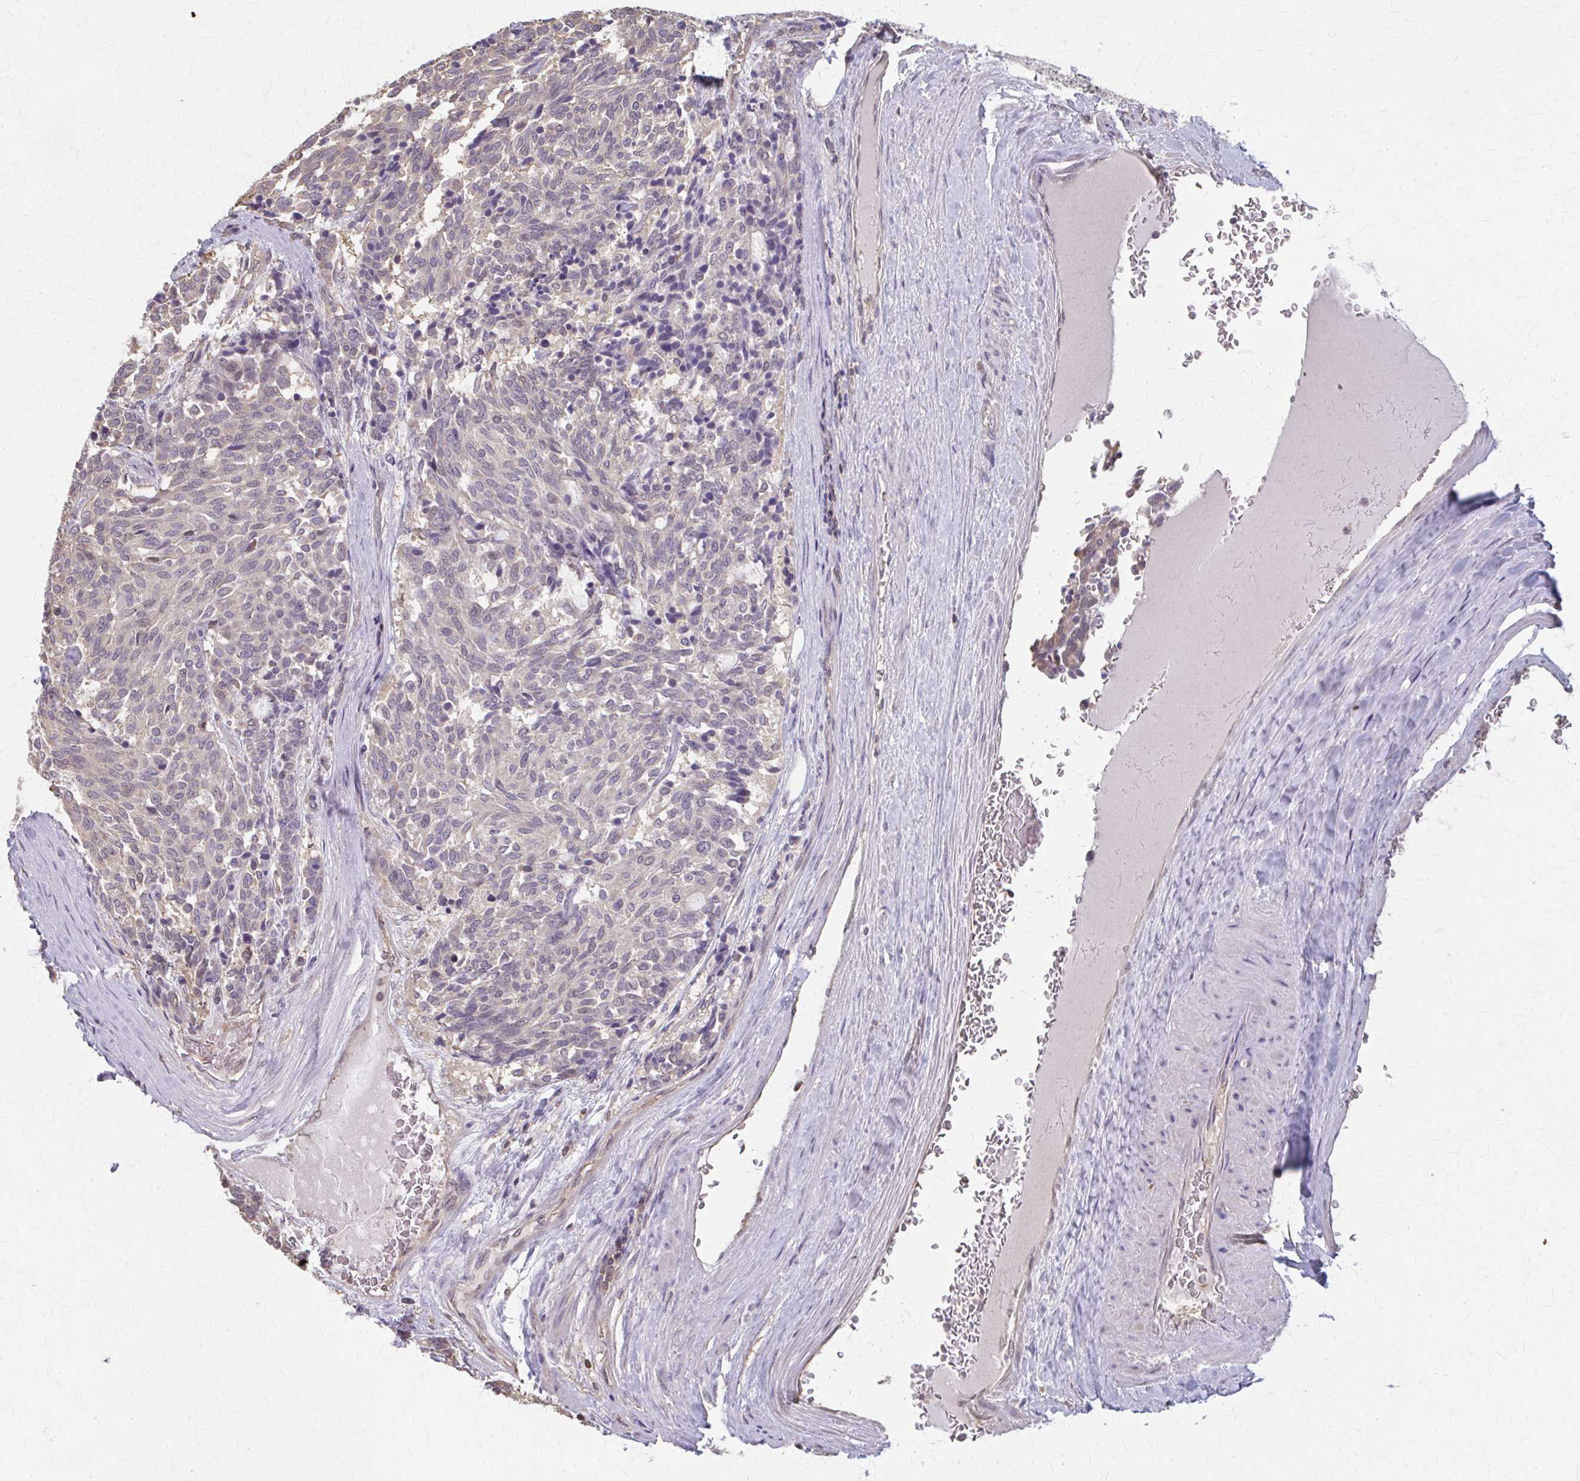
{"staining": {"intensity": "negative", "quantity": "none", "location": "none"}, "tissue": "carcinoid", "cell_type": "Tumor cells", "image_type": "cancer", "snomed": [{"axis": "morphology", "description": "Carcinoid, malignant, NOS"}, {"axis": "topography", "description": "Pancreas"}], "caption": "High magnification brightfield microscopy of malignant carcinoid stained with DAB (3,3'-diaminobenzidine) (brown) and counterstained with hematoxylin (blue): tumor cells show no significant expression. (Stains: DAB immunohistochemistry with hematoxylin counter stain, Microscopy: brightfield microscopy at high magnification).", "gene": "RABGAP1L", "patient": {"sex": "female", "age": 54}}